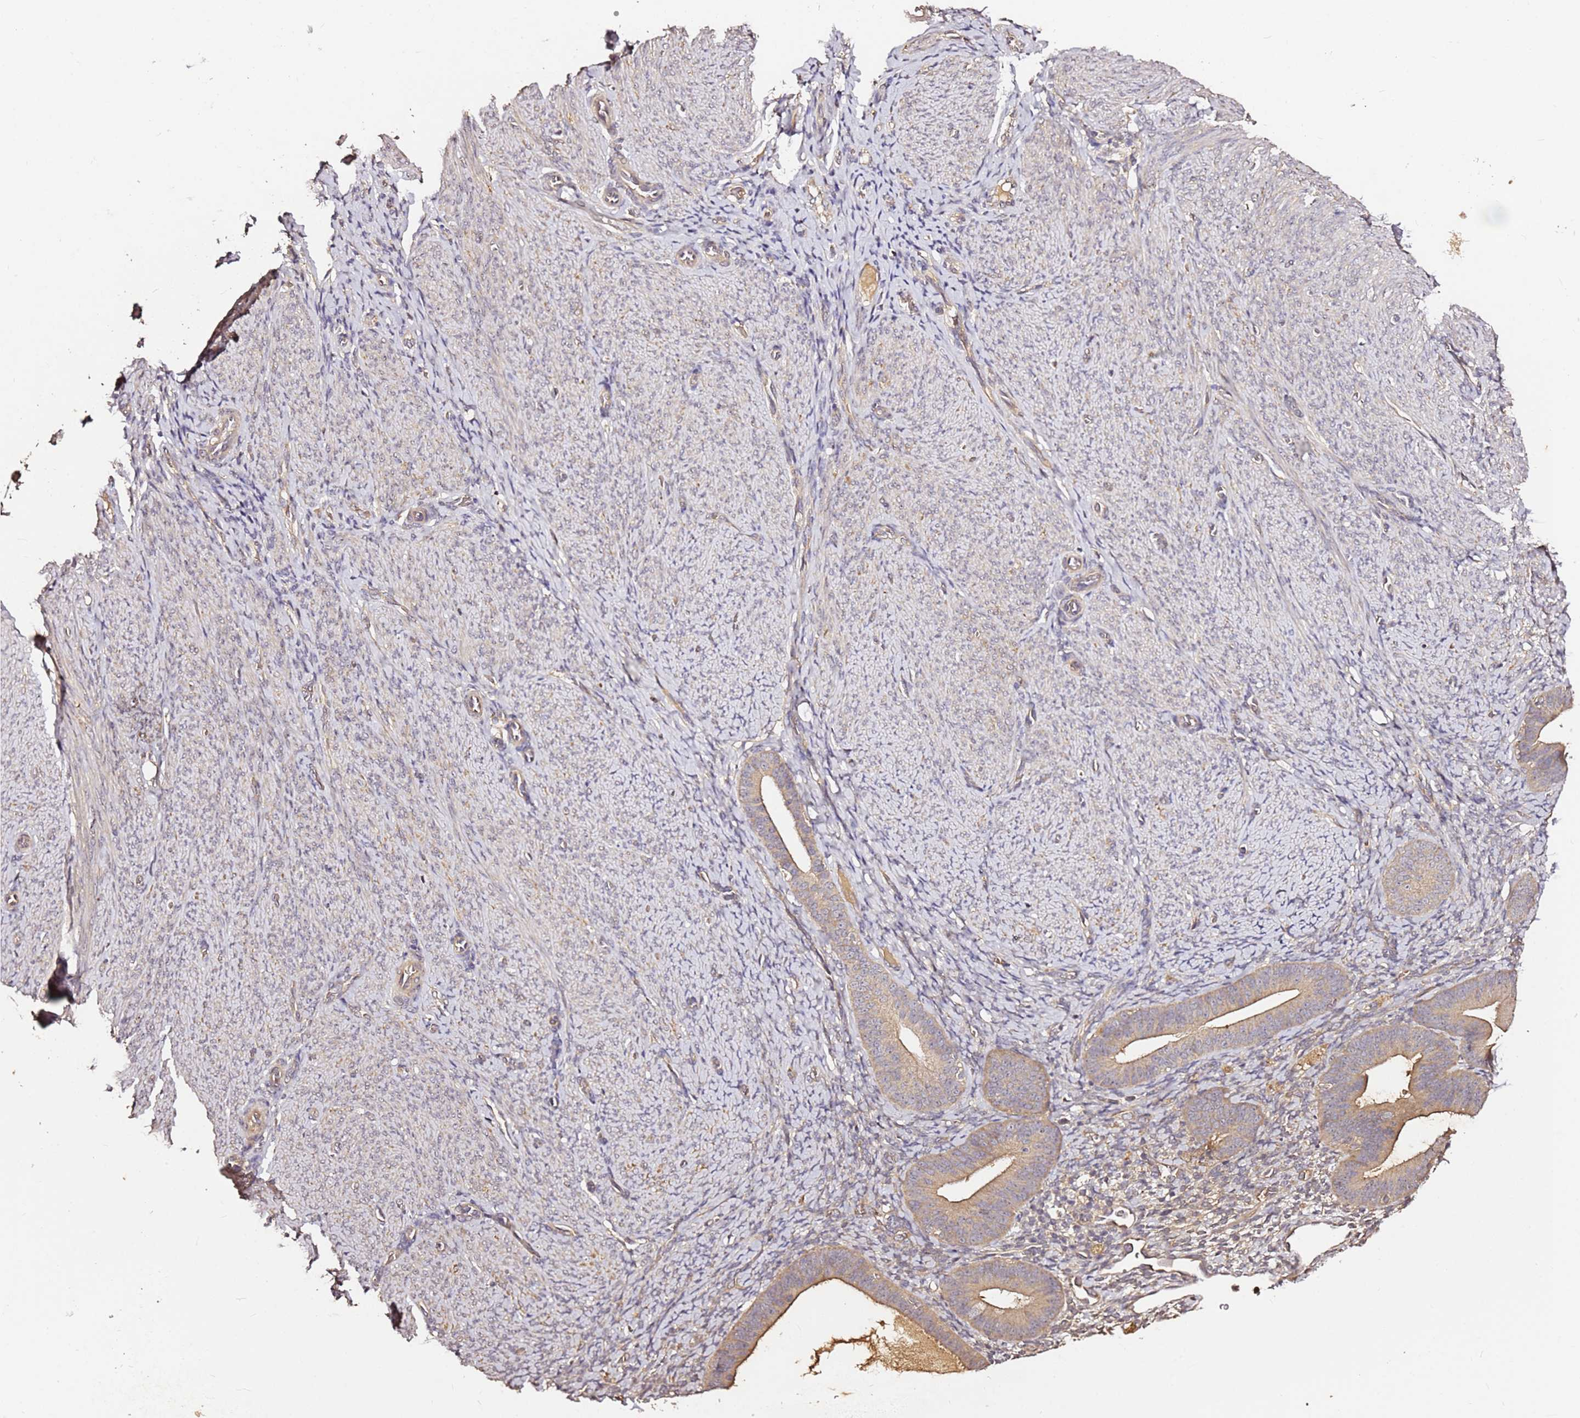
{"staining": {"intensity": "weak", "quantity": "<25%", "location": "cytoplasmic/membranous"}, "tissue": "endometrium", "cell_type": "Cells in endometrial stroma", "image_type": "normal", "snomed": [{"axis": "morphology", "description": "Normal tissue, NOS"}, {"axis": "topography", "description": "Endometrium"}], "caption": "IHC micrograph of unremarkable endometrium stained for a protein (brown), which demonstrates no staining in cells in endometrial stroma. (IHC, brightfield microscopy, high magnification).", "gene": "C6orf136", "patient": {"sex": "female", "age": 65}}